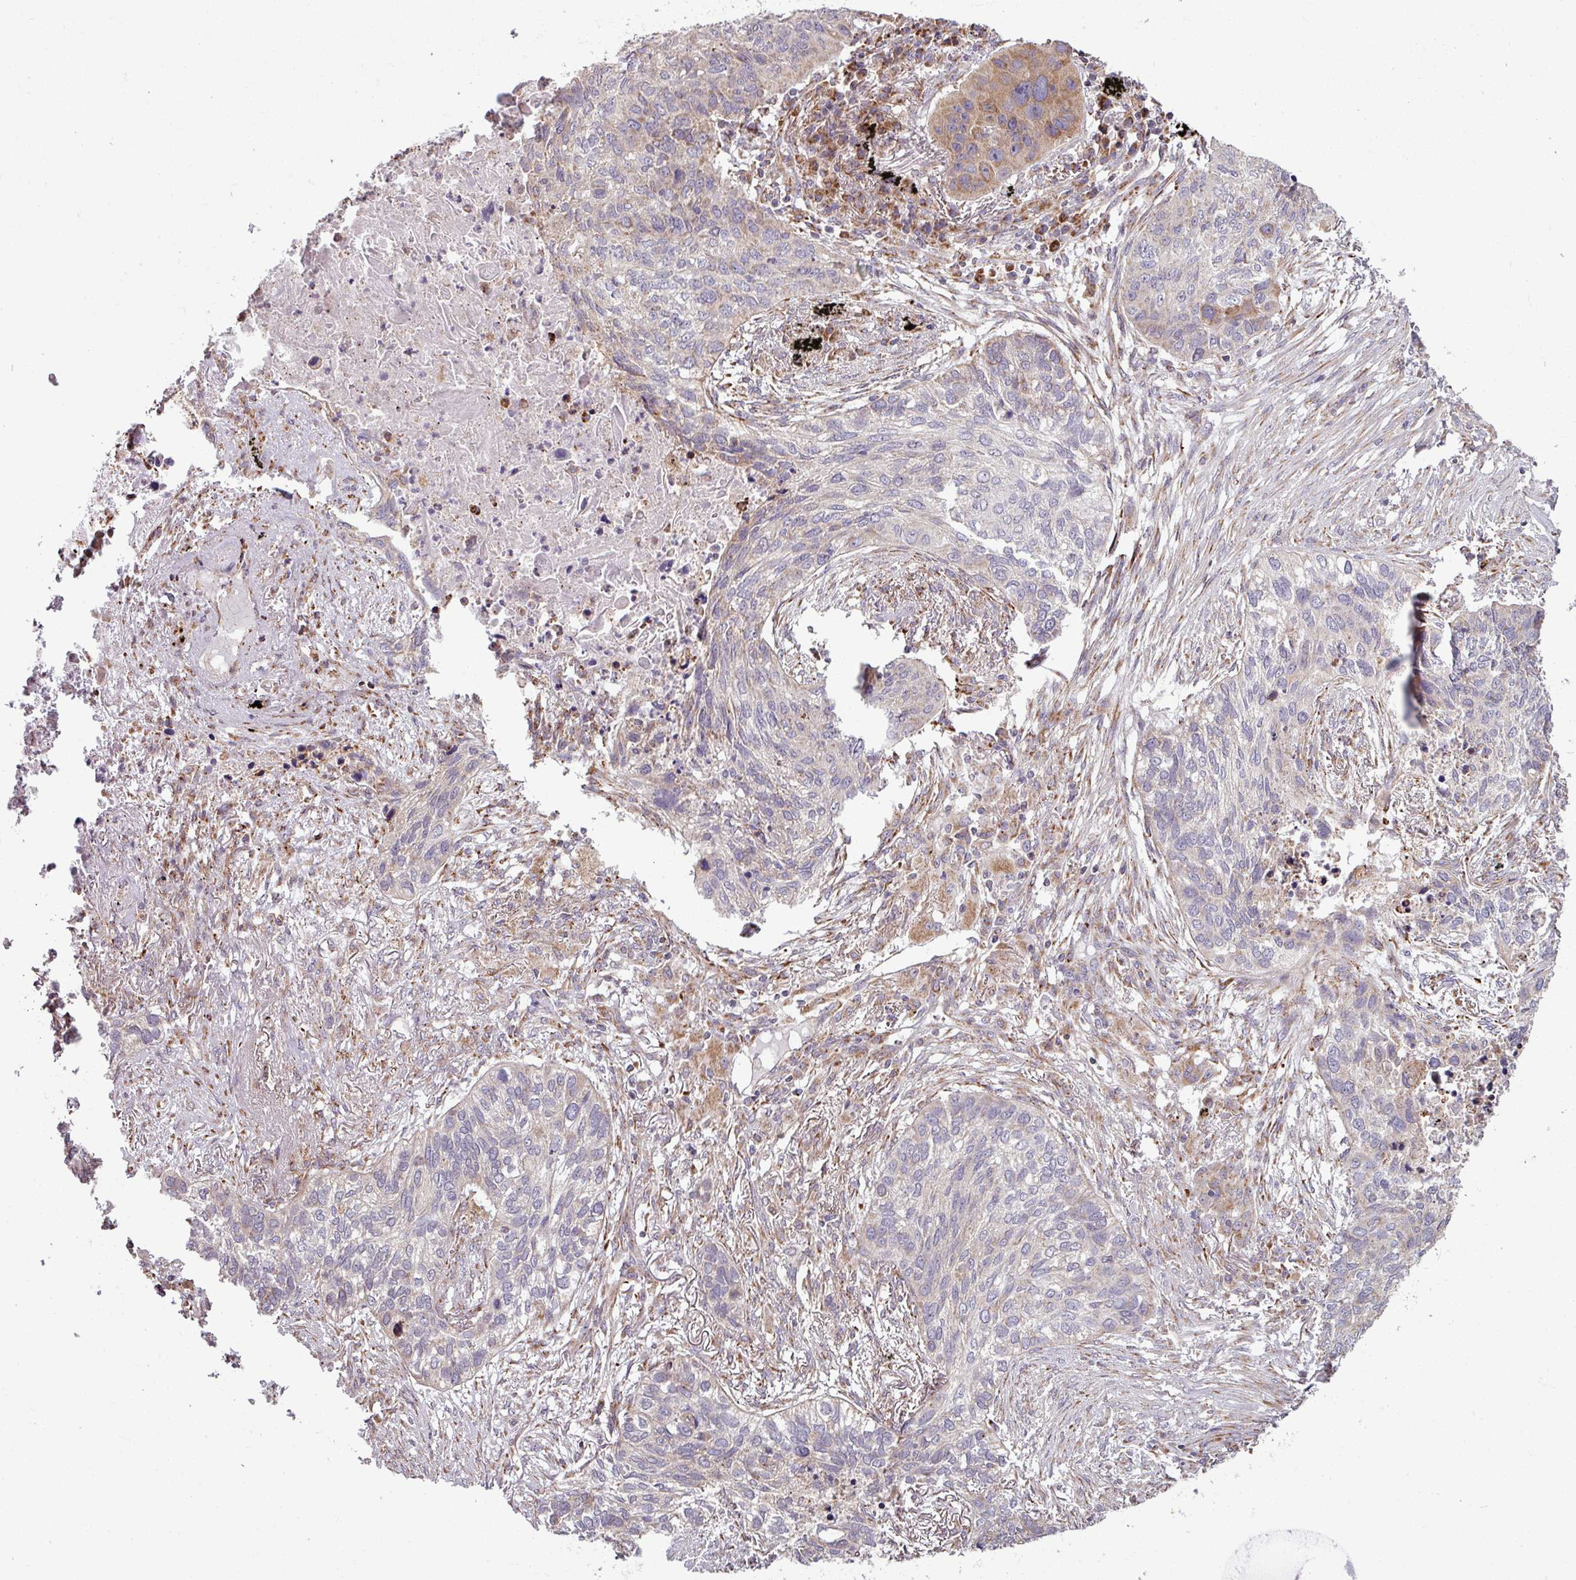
{"staining": {"intensity": "moderate", "quantity": "25%-75%", "location": "cytoplasmic/membranous"}, "tissue": "lung cancer", "cell_type": "Tumor cells", "image_type": "cancer", "snomed": [{"axis": "morphology", "description": "Squamous cell carcinoma, NOS"}, {"axis": "topography", "description": "Lung"}], "caption": "Human lung cancer (squamous cell carcinoma) stained for a protein (brown) demonstrates moderate cytoplasmic/membranous positive positivity in approximately 25%-75% of tumor cells.", "gene": "MAGT1", "patient": {"sex": "female", "age": 63}}